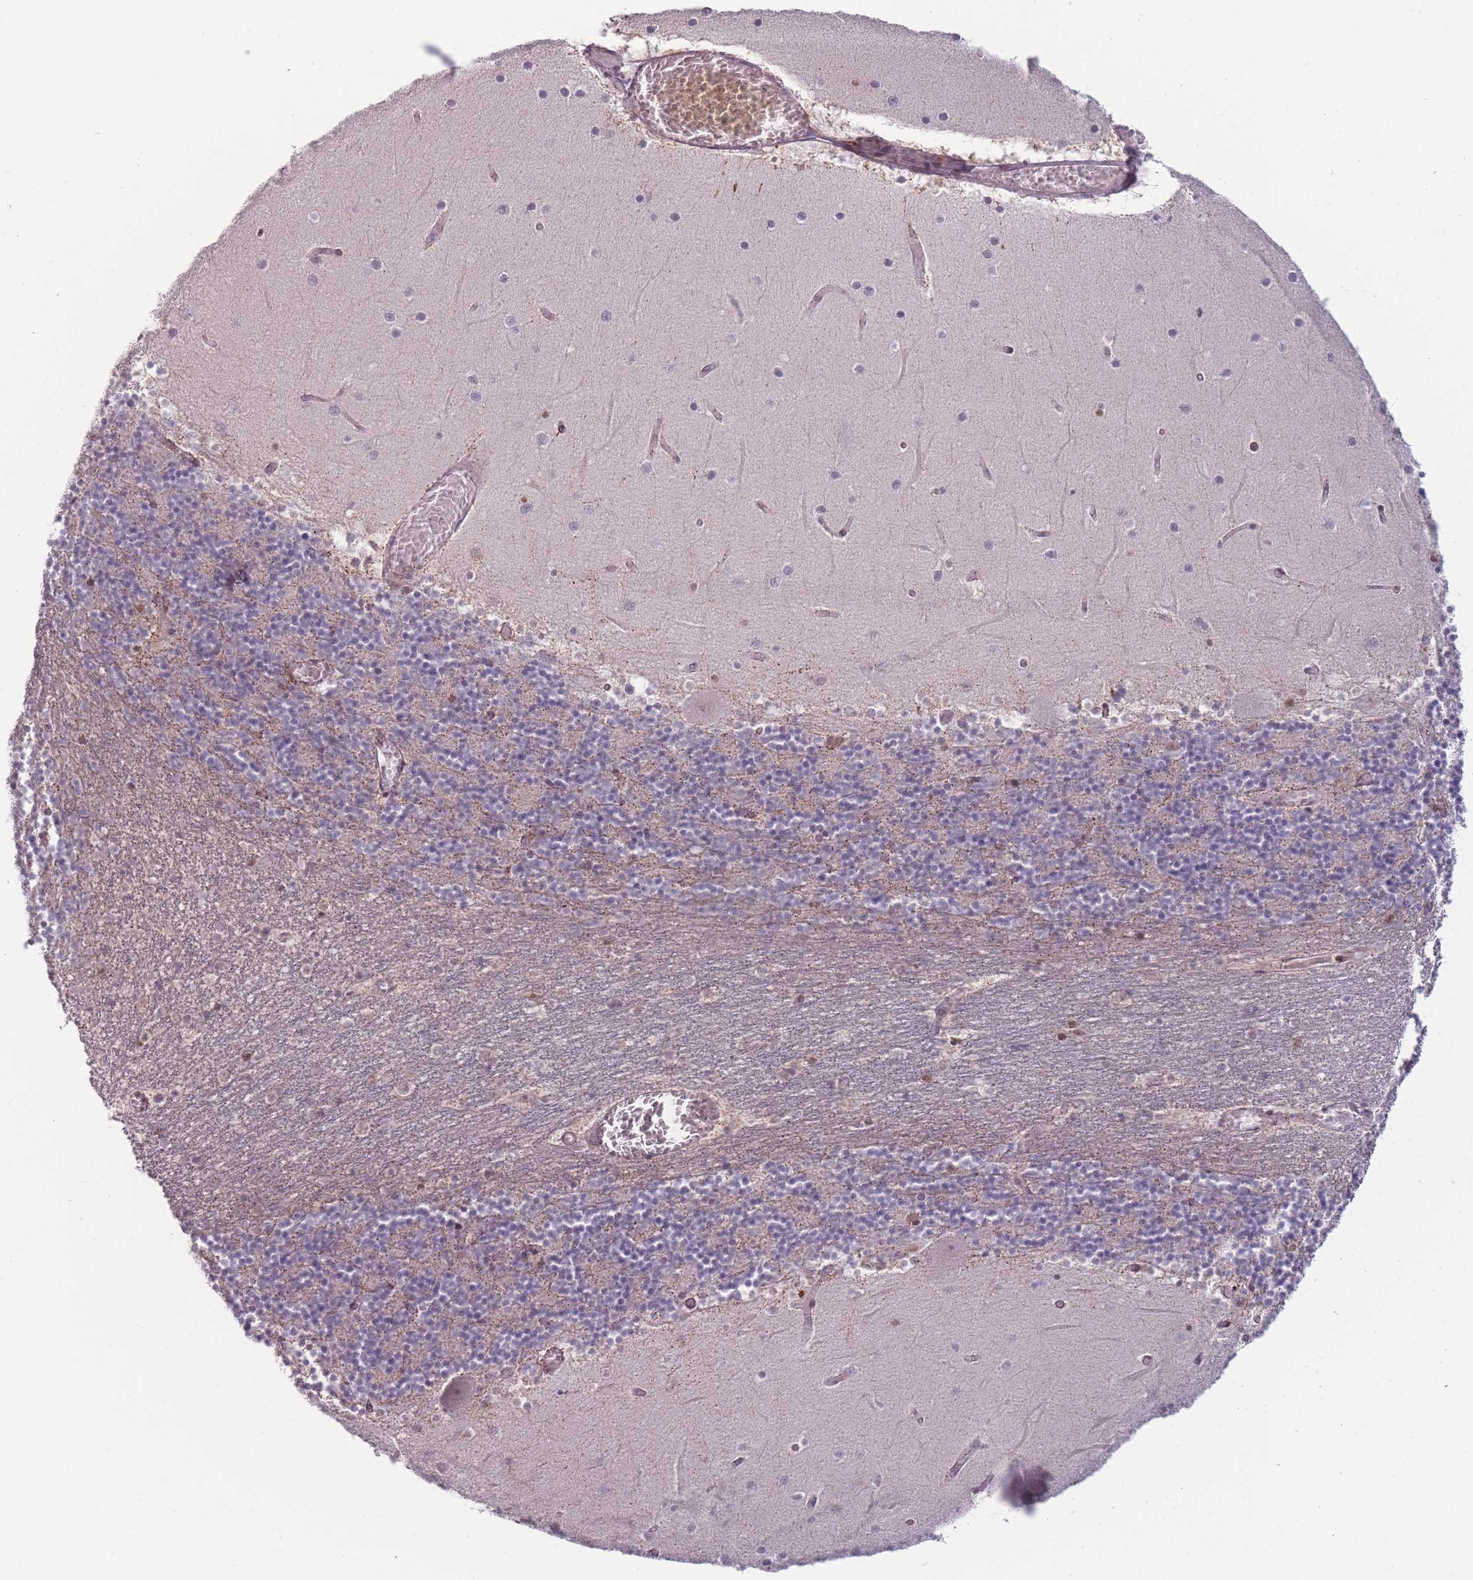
{"staining": {"intensity": "weak", "quantity": "25%-75%", "location": "cytoplasmic/membranous"}, "tissue": "cerebellum", "cell_type": "Cells in granular layer", "image_type": "normal", "snomed": [{"axis": "morphology", "description": "Normal tissue, NOS"}, {"axis": "topography", "description": "Cerebellum"}], "caption": "Immunohistochemistry (DAB (3,3'-diaminobenzidine)) staining of normal human cerebellum shows weak cytoplasmic/membranous protein staining in approximately 25%-75% of cells in granular layer. (DAB (3,3'-diaminobenzidine) = brown stain, brightfield microscopy at high magnification).", "gene": "OR10C1", "patient": {"sex": "female", "age": 28}}